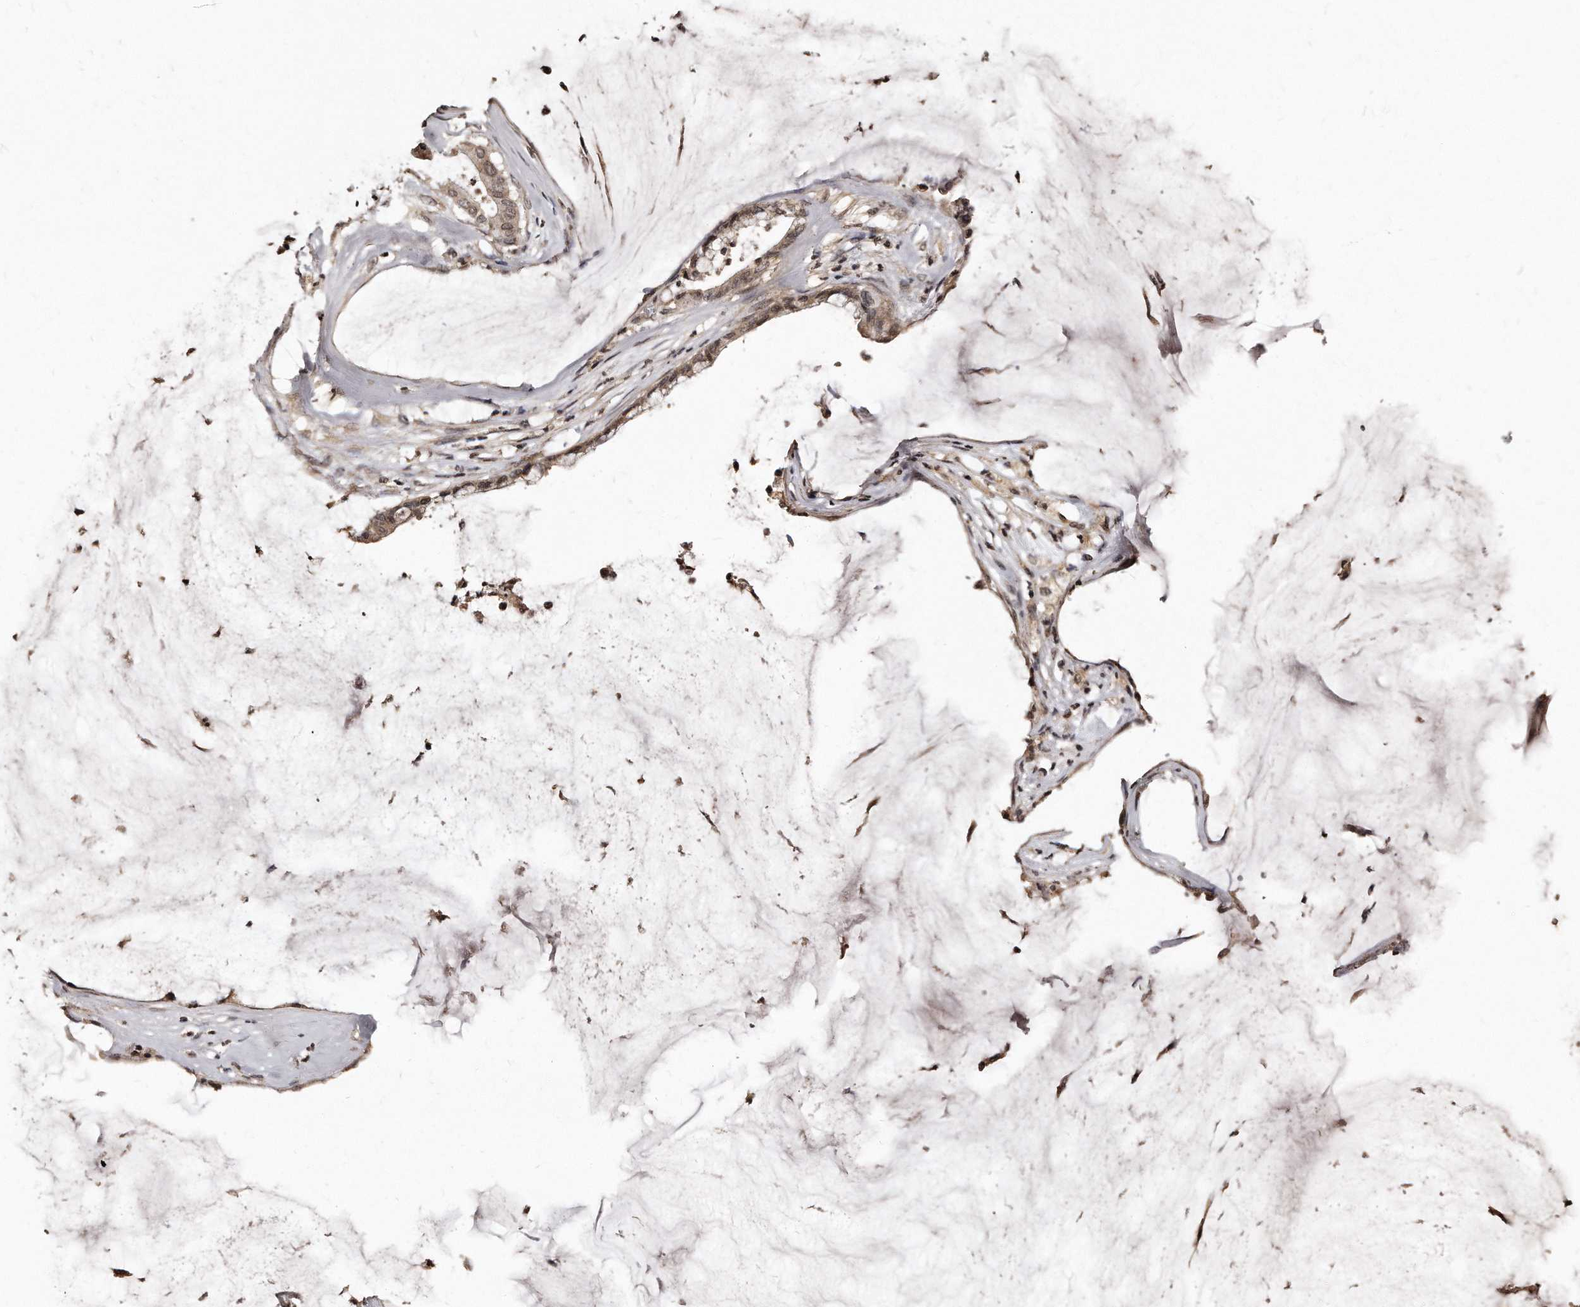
{"staining": {"intensity": "moderate", "quantity": ">75%", "location": "cytoplasmic/membranous,nuclear"}, "tissue": "pancreatic cancer", "cell_type": "Tumor cells", "image_type": "cancer", "snomed": [{"axis": "morphology", "description": "Adenocarcinoma, NOS"}, {"axis": "topography", "description": "Pancreas"}], "caption": "Protein staining of pancreatic cancer tissue demonstrates moderate cytoplasmic/membranous and nuclear expression in about >75% of tumor cells.", "gene": "TSHR", "patient": {"sex": "male", "age": 41}}